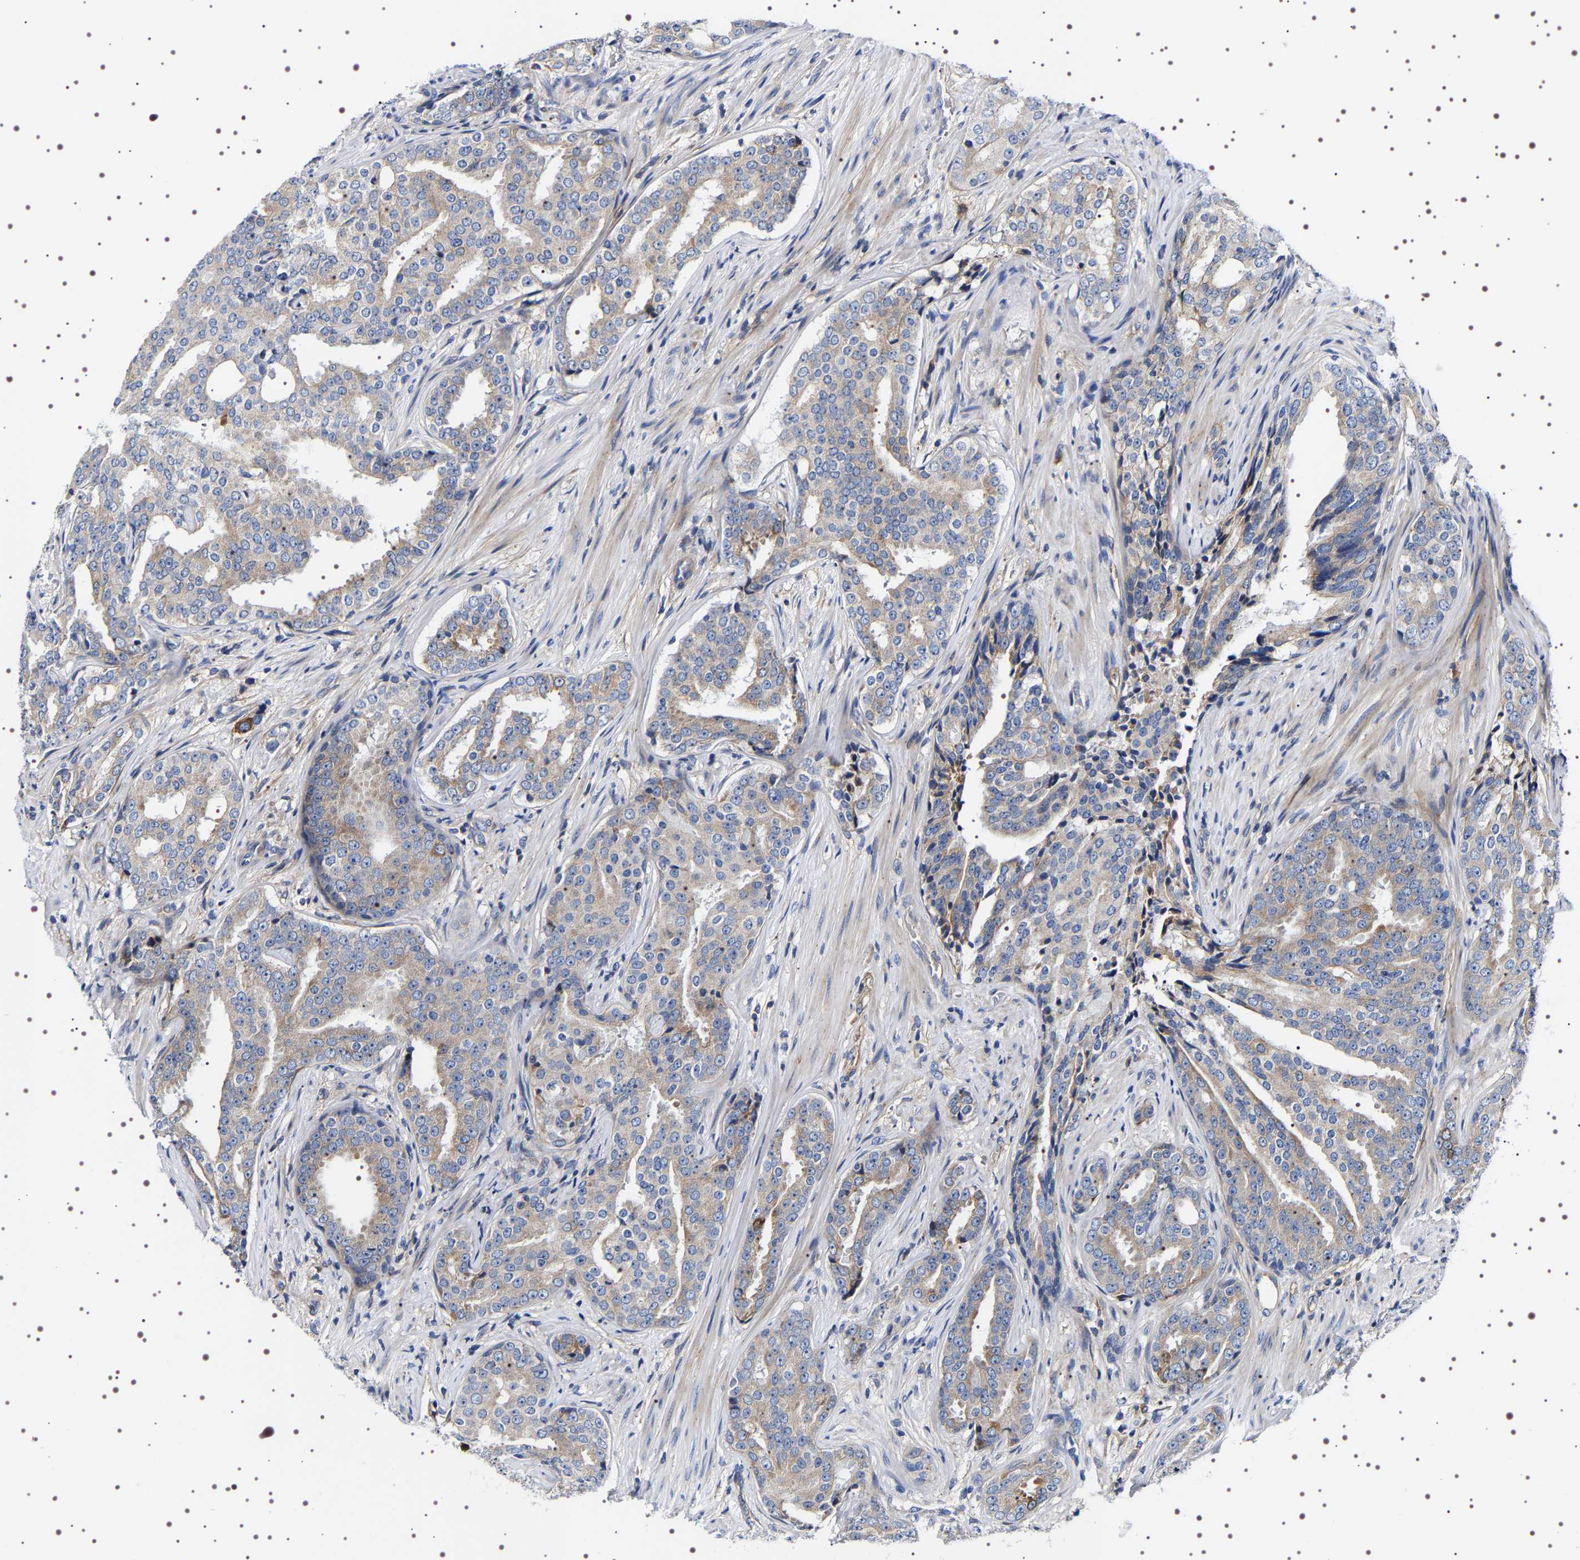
{"staining": {"intensity": "weak", "quantity": "25%-75%", "location": "cytoplasmic/membranous"}, "tissue": "prostate cancer", "cell_type": "Tumor cells", "image_type": "cancer", "snomed": [{"axis": "morphology", "description": "Adenocarcinoma, High grade"}, {"axis": "topography", "description": "Prostate"}], "caption": "Human prostate cancer stained with a protein marker reveals weak staining in tumor cells.", "gene": "SQLE", "patient": {"sex": "male", "age": 71}}